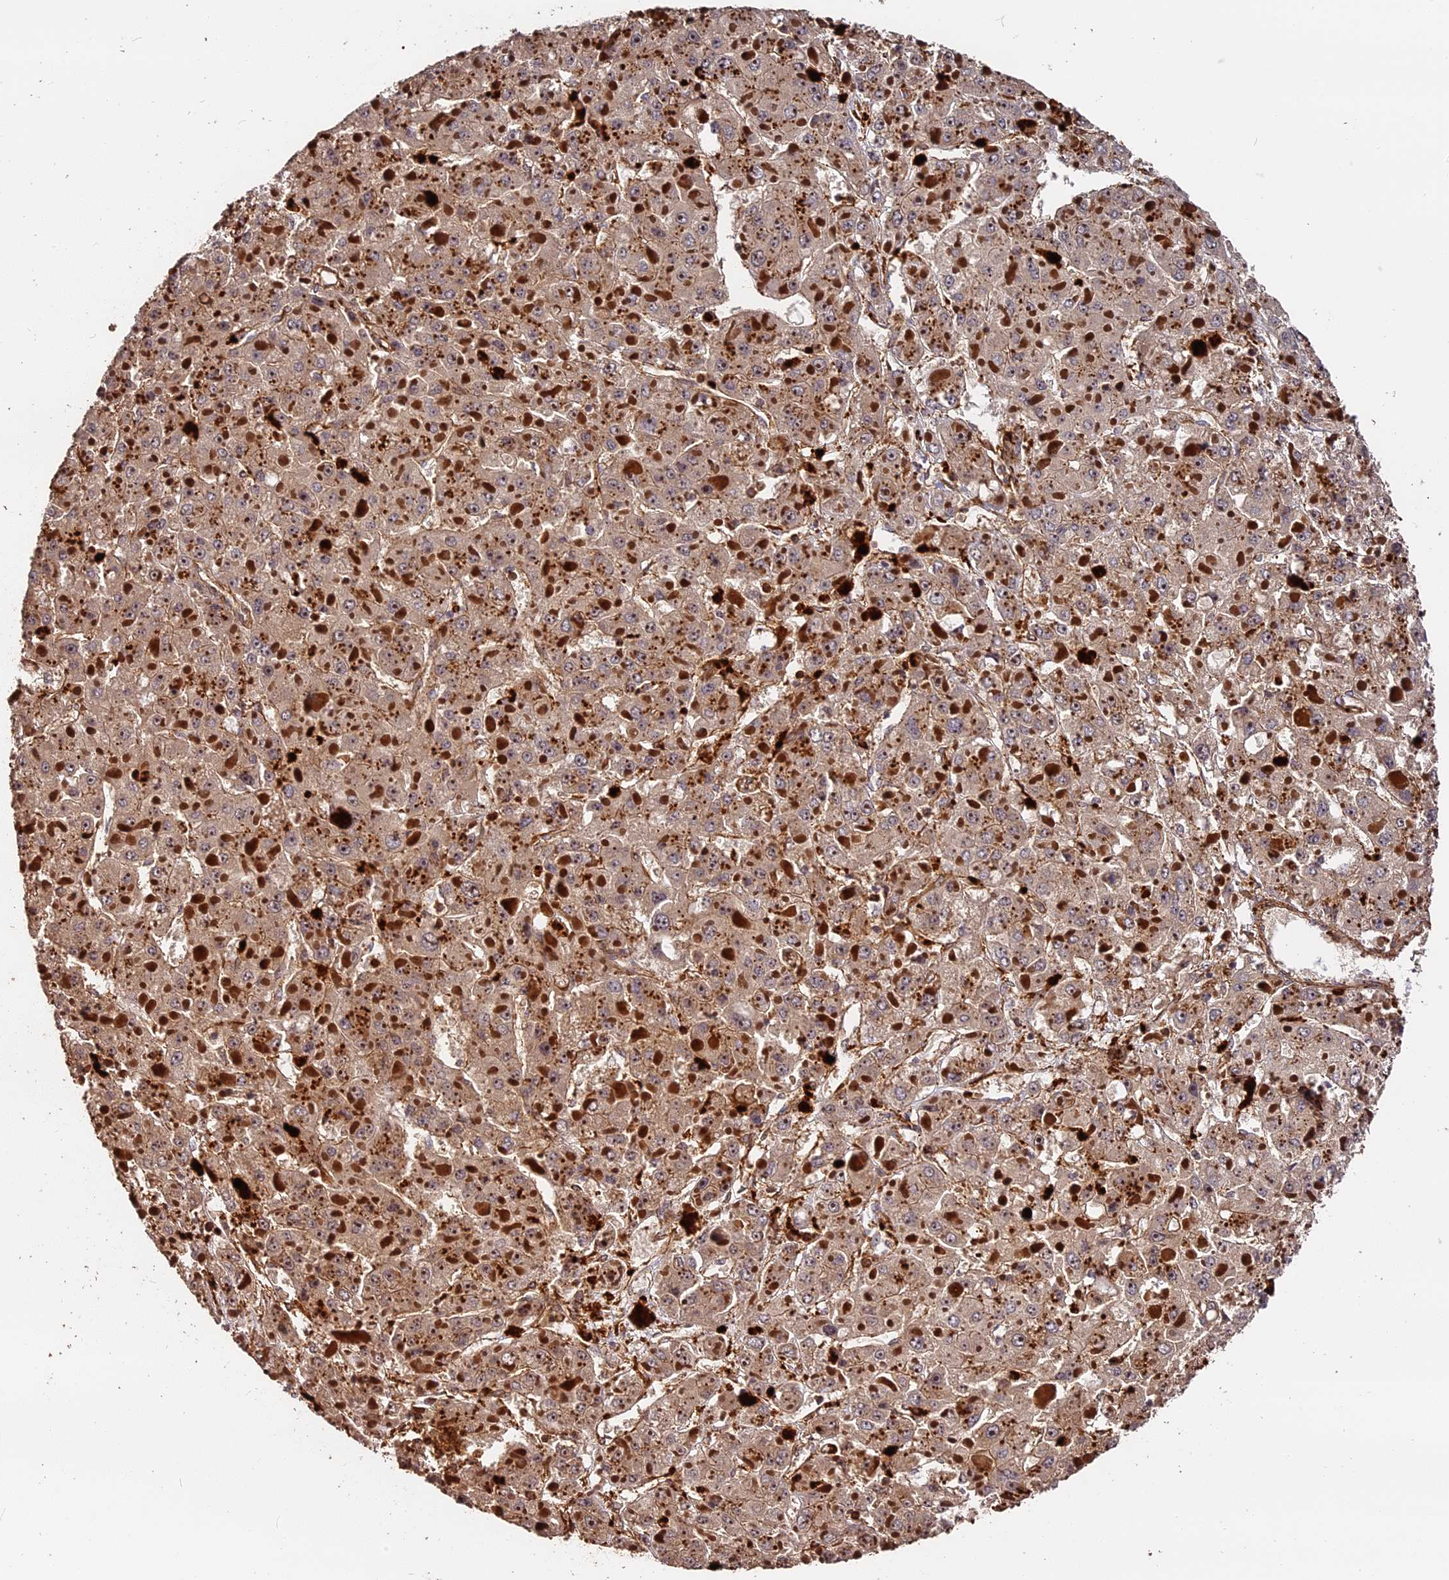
{"staining": {"intensity": "weak", "quantity": ">75%", "location": "cytoplasmic/membranous"}, "tissue": "liver cancer", "cell_type": "Tumor cells", "image_type": "cancer", "snomed": [{"axis": "morphology", "description": "Carcinoma, Hepatocellular, NOS"}, {"axis": "topography", "description": "Liver"}], "caption": "Hepatocellular carcinoma (liver) tissue exhibits weak cytoplasmic/membranous expression in approximately >75% of tumor cells, visualized by immunohistochemistry. (Stains: DAB in brown, nuclei in blue, Microscopy: brightfield microscopy at high magnification).", "gene": "MMP15", "patient": {"sex": "female", "age": 73}}